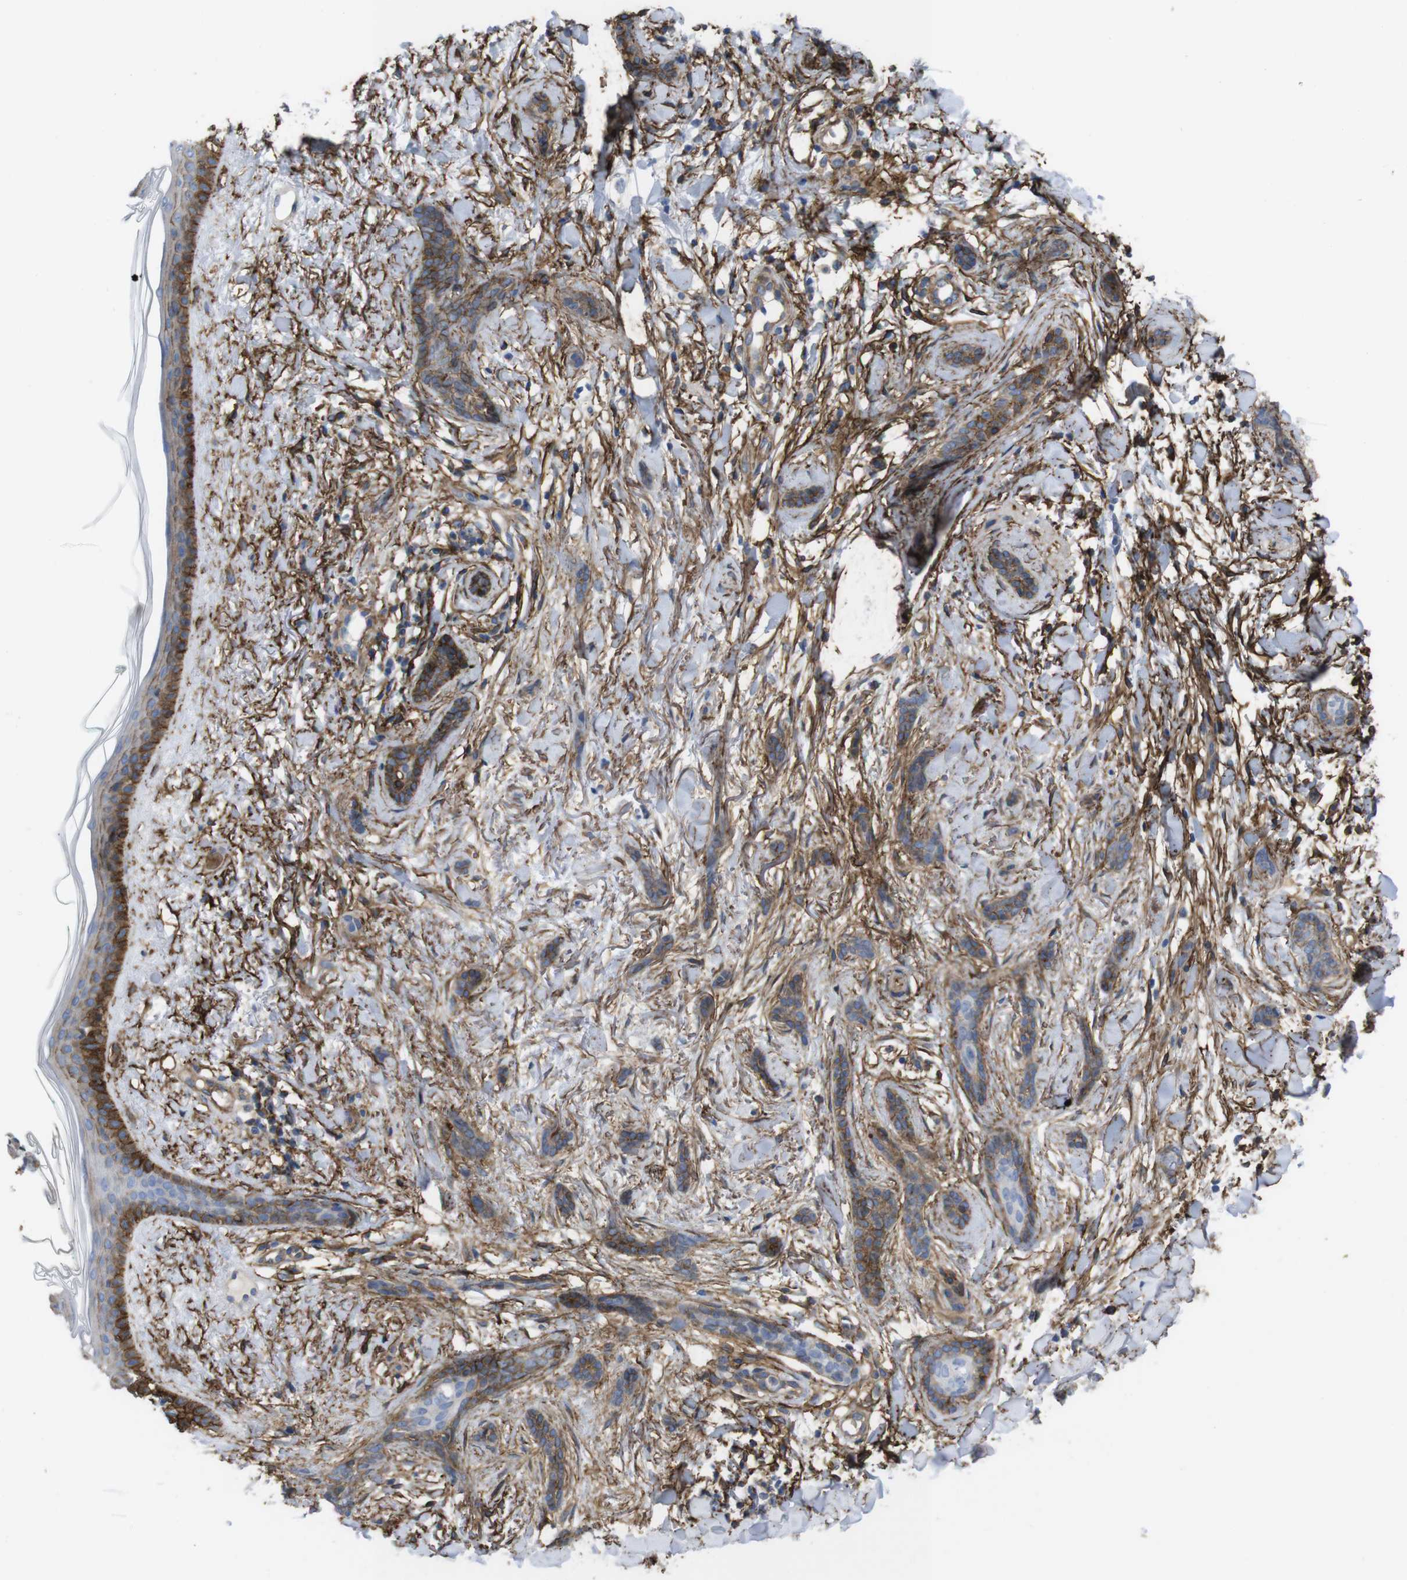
{"staining": {"intensity": "negative", "quantity": "none", "location": "none"}, "tissue": "skin cancer", "cell_type": "Tumor cells", "image_type": "cancer", "snomed": [{"axis": "morphology", "description": "Basal cell carcinoma"}, {"axis": "morphology", "description": "Adnexal tumor, benign"}, {"axis": "topography", "description": "Skin"}], "caption": "A high-resolution image shows immunohistochemistry (IHC) staining of skin cancer (benign adnexal tumor), which shows no significant positivity in tumor cells.", "gene": "CYBRD1", "patient": {"sex": "female", "age": 42}}